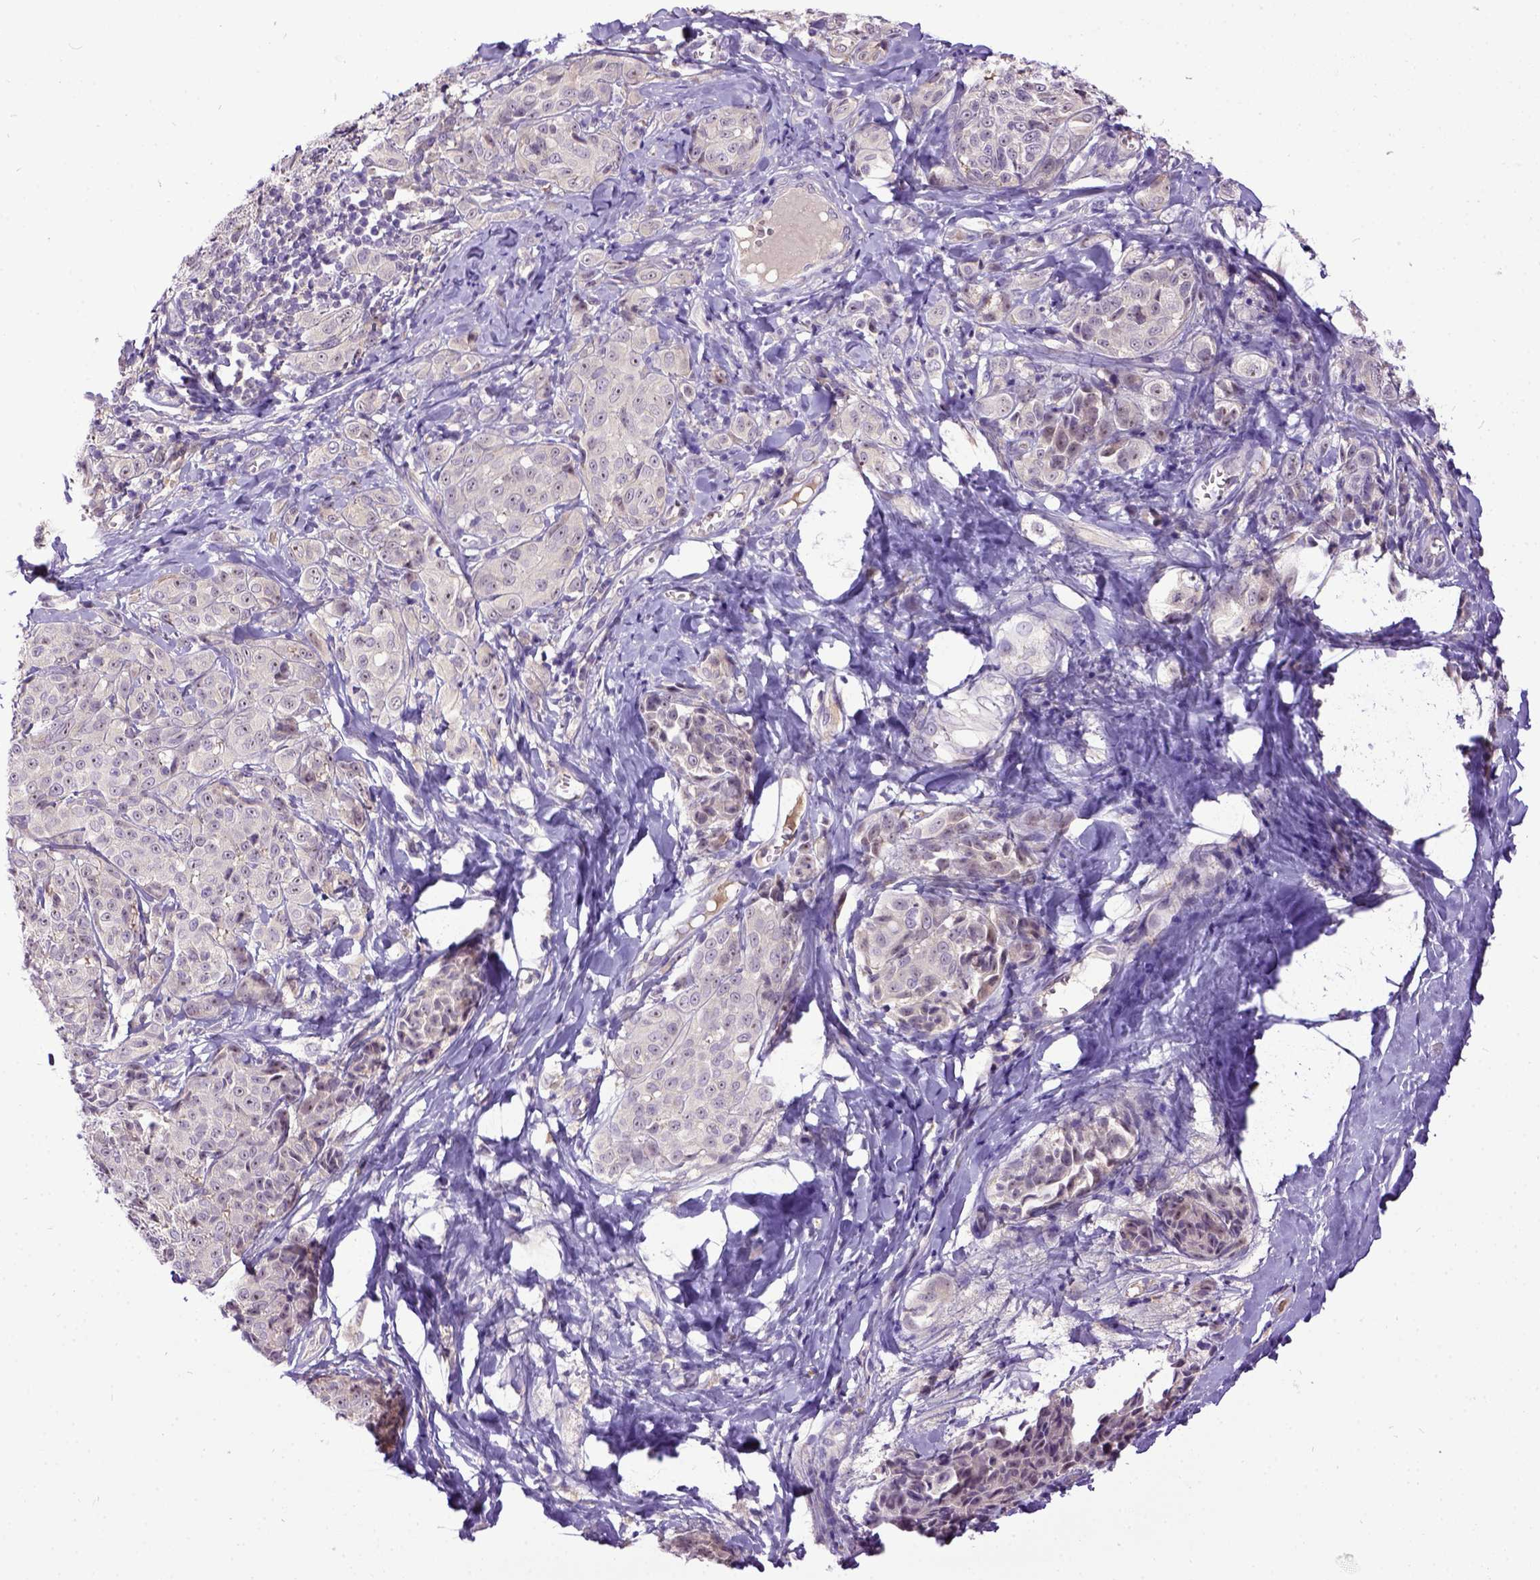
{"staining": {"intensity": "weak", "quantity": ">75%", "location": "nuclear"}, "tissue": "melanoma", "cell_type": "Tumor cells", "image_type": "cancer", "snomed": [{"axis": "morphology", "description": "Malignant melanoma, NOS"}, {"axis": "topography", "description": "Skin"}], "caption": "IHC histopathology image of melanoma stained for a protein (brown), which reveals low levels of weak nuclear expression in about >75% of tumor cells.", "gene": "NEK5", "patient": {"sex": "male", "age": 89}}